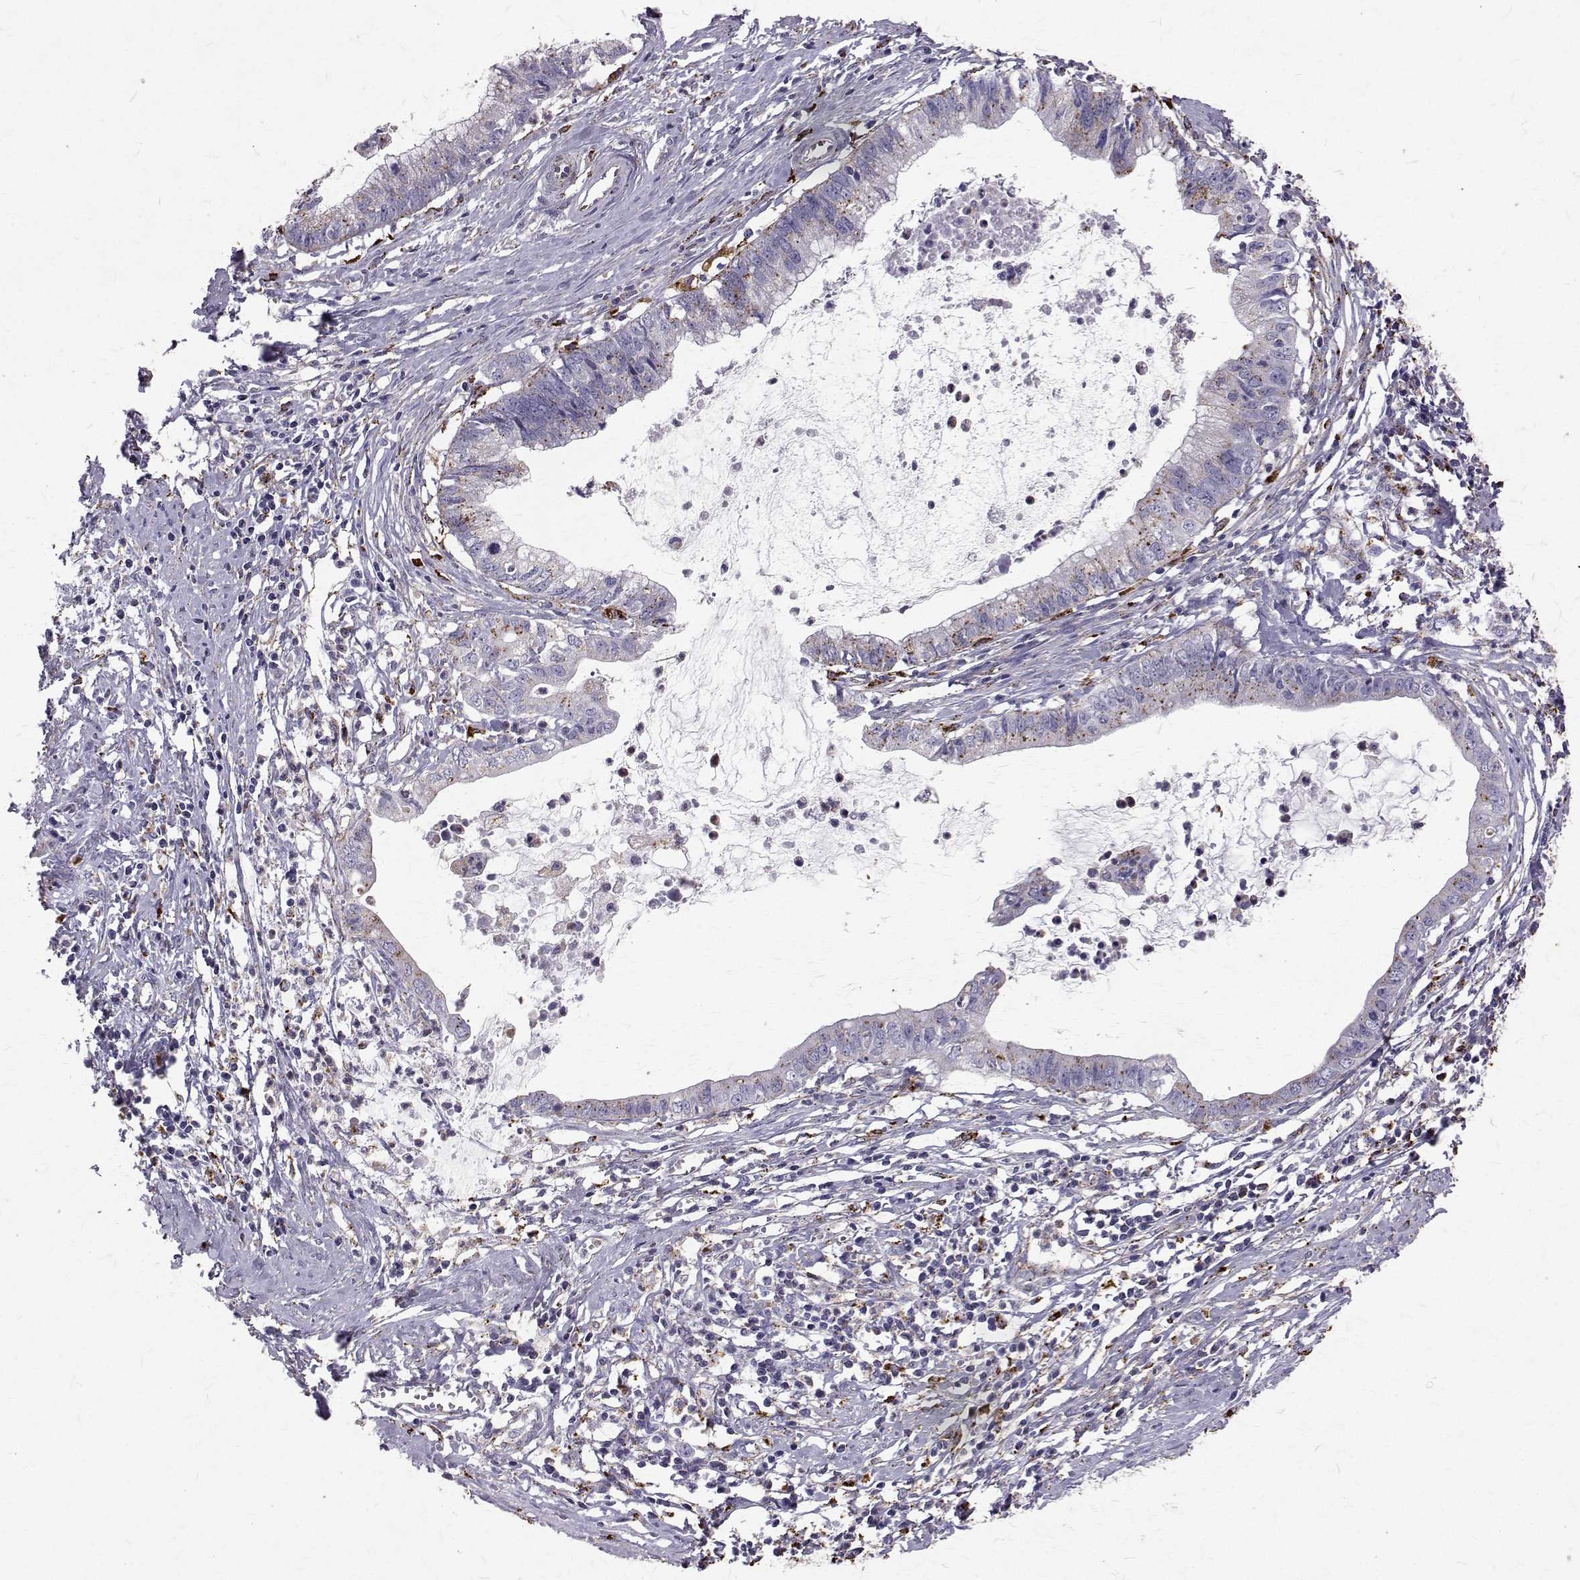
{"staining": {"intensity": "negative", "quantity": "none", "location": "none"}, "tissue": "cervical cancer", "cell_type": "Tumor cells", "image_type": "cancer", "snomed": [{"axis": "morphology", "description": "Normal tissue, NOS"}, {"axis": "morphology", "description": "Adenocarcinoma, NOS"}, {"axis": "topography", "description": "Cervix"}], "caption": "Immunohistochemical staining of cervical adenocarcinoma demonstrates no significant positivity in tumor cells.", "gene": "TPP1", "patient": {"sex": "female", "age": 38}}